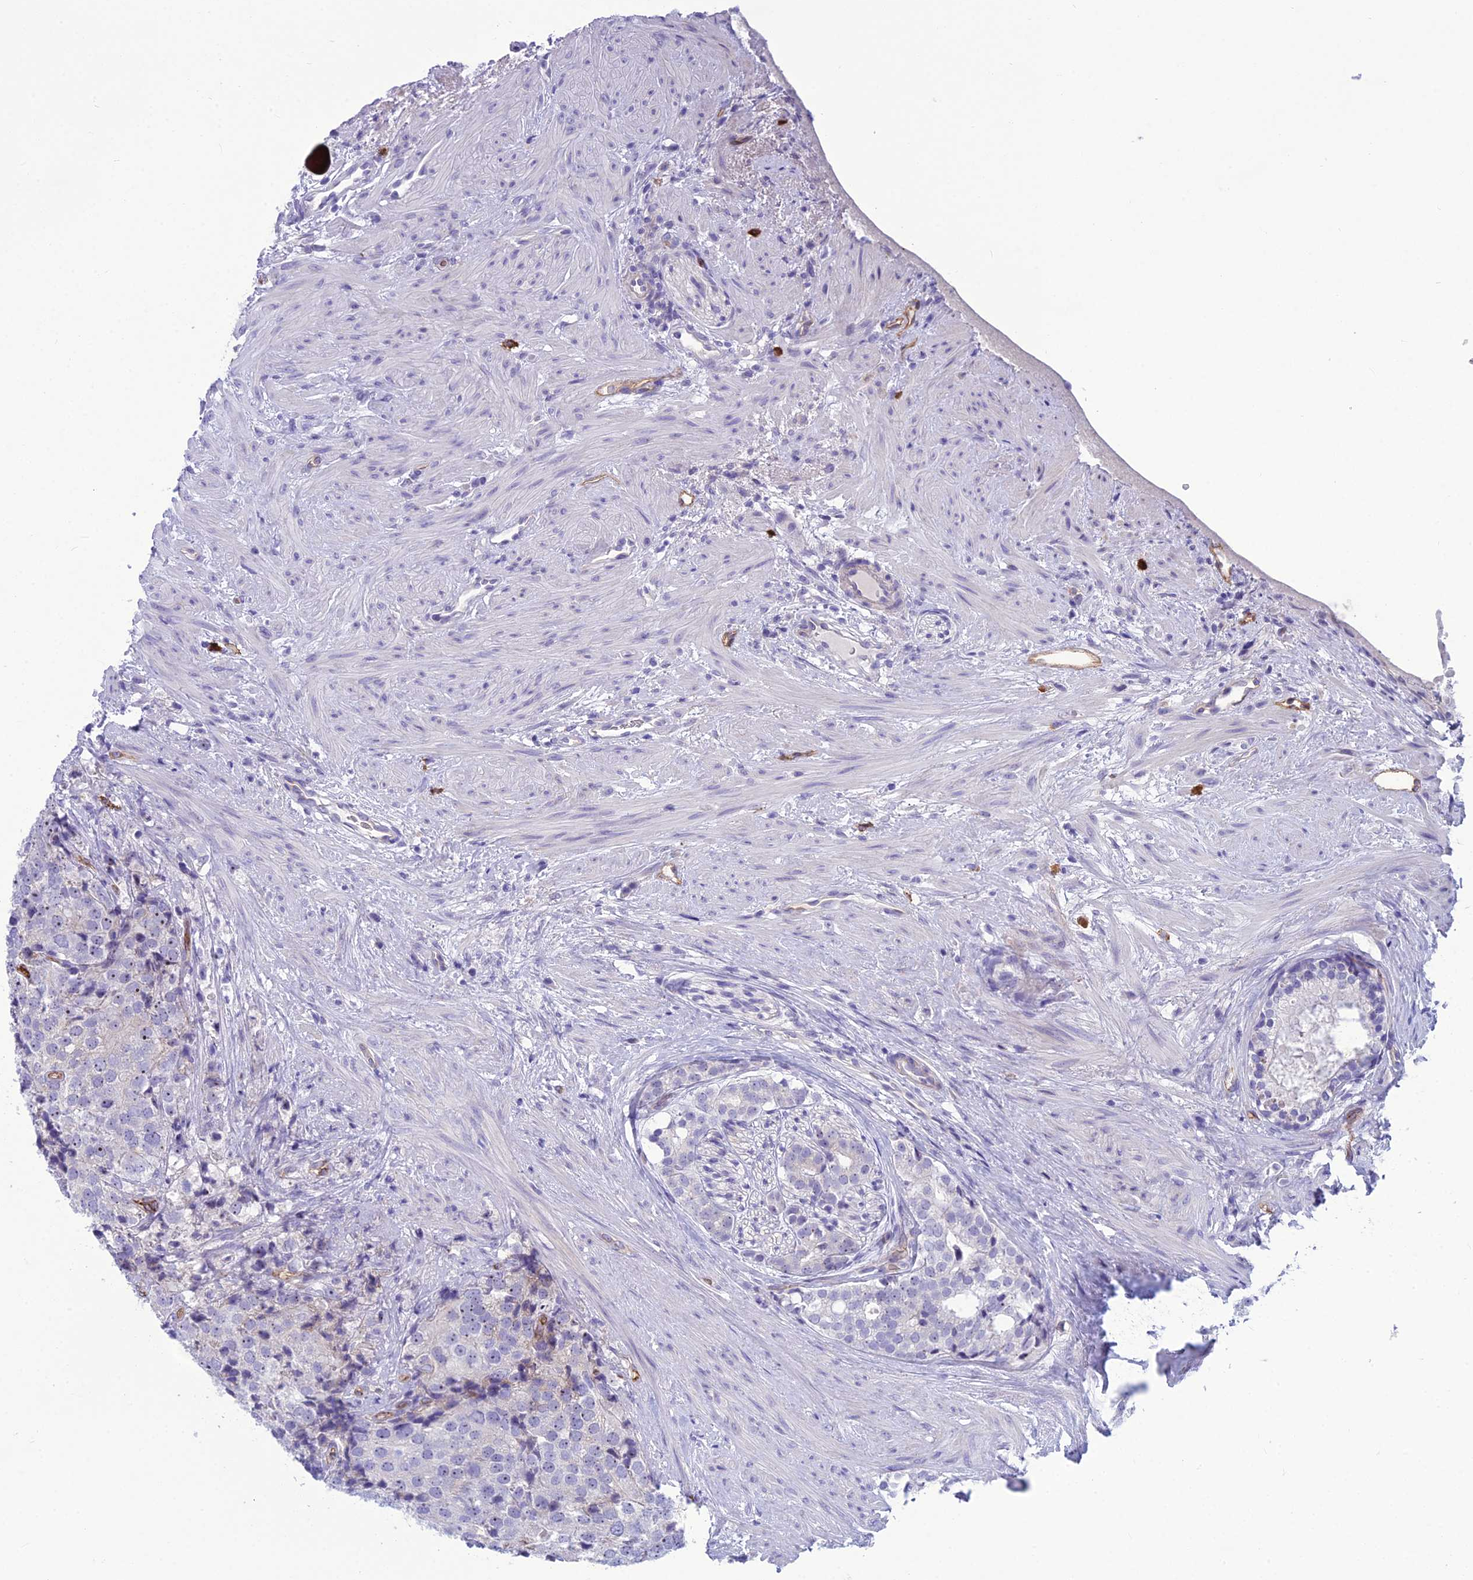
{"staining": {"intensity": "negative", "quantity": "none", "location": "none"}, "tissue": "prostate cancer", "cell_type": "Tumor cells", "image_type": "cancer", "snomed": [{"axis": "morphology", "description": "Adenocarcinoma, High grade"}, {"axis": "topography", "description": "Prostate"}], "caption": "DAB immunohistochemical staining of human prostate cancer reveals no significant staining in tumor cells. The staining was performed using DAB (3,3'-diaminobenzidine) to visualize the protein expression in brown, while the nuclei were stained in blue with hematoxylin (Magnification: 20x).", "gene": "BBS7", "patient": {"sex": "male", "age": 49}}